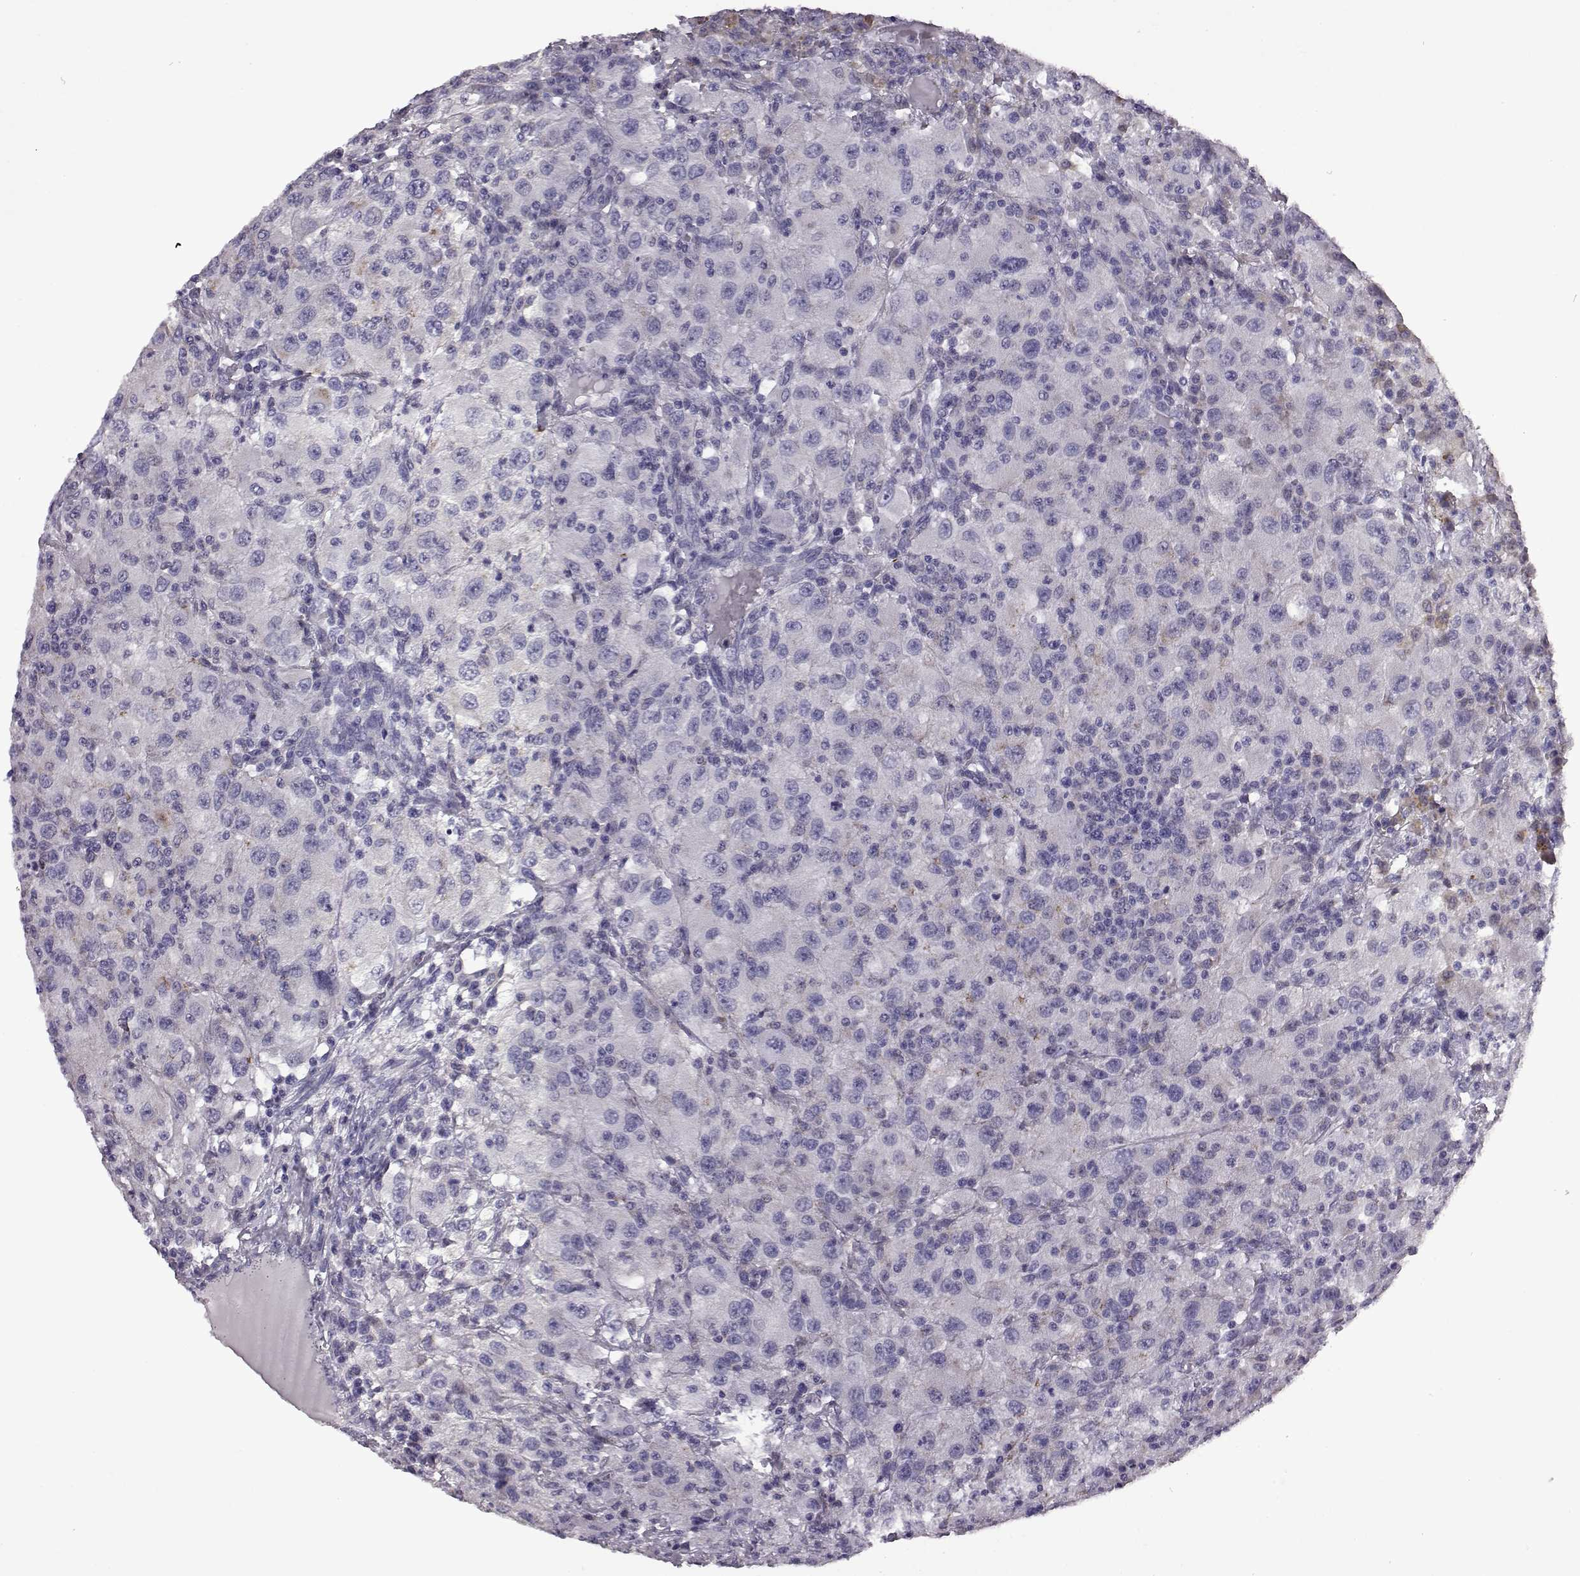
{"staining": {"intensity": "negative", "quantity": "none", "location": "none"}, "tissue": "renal cancer", "cell_type": "Tumor cells", "image_type": "cancer", "snomed": [{"axis": "morphology", "description": "Adenocarcinoma, NOS"}, {"axis": "topography", "description": "Kidney"}], "caption": "DAB immunohistochemical staining of human renal adenocarcinoma exhibits no significant positivity in tumor cells.", "gene": "PRR9", "patient": {"sex": "female", "age": 67}}